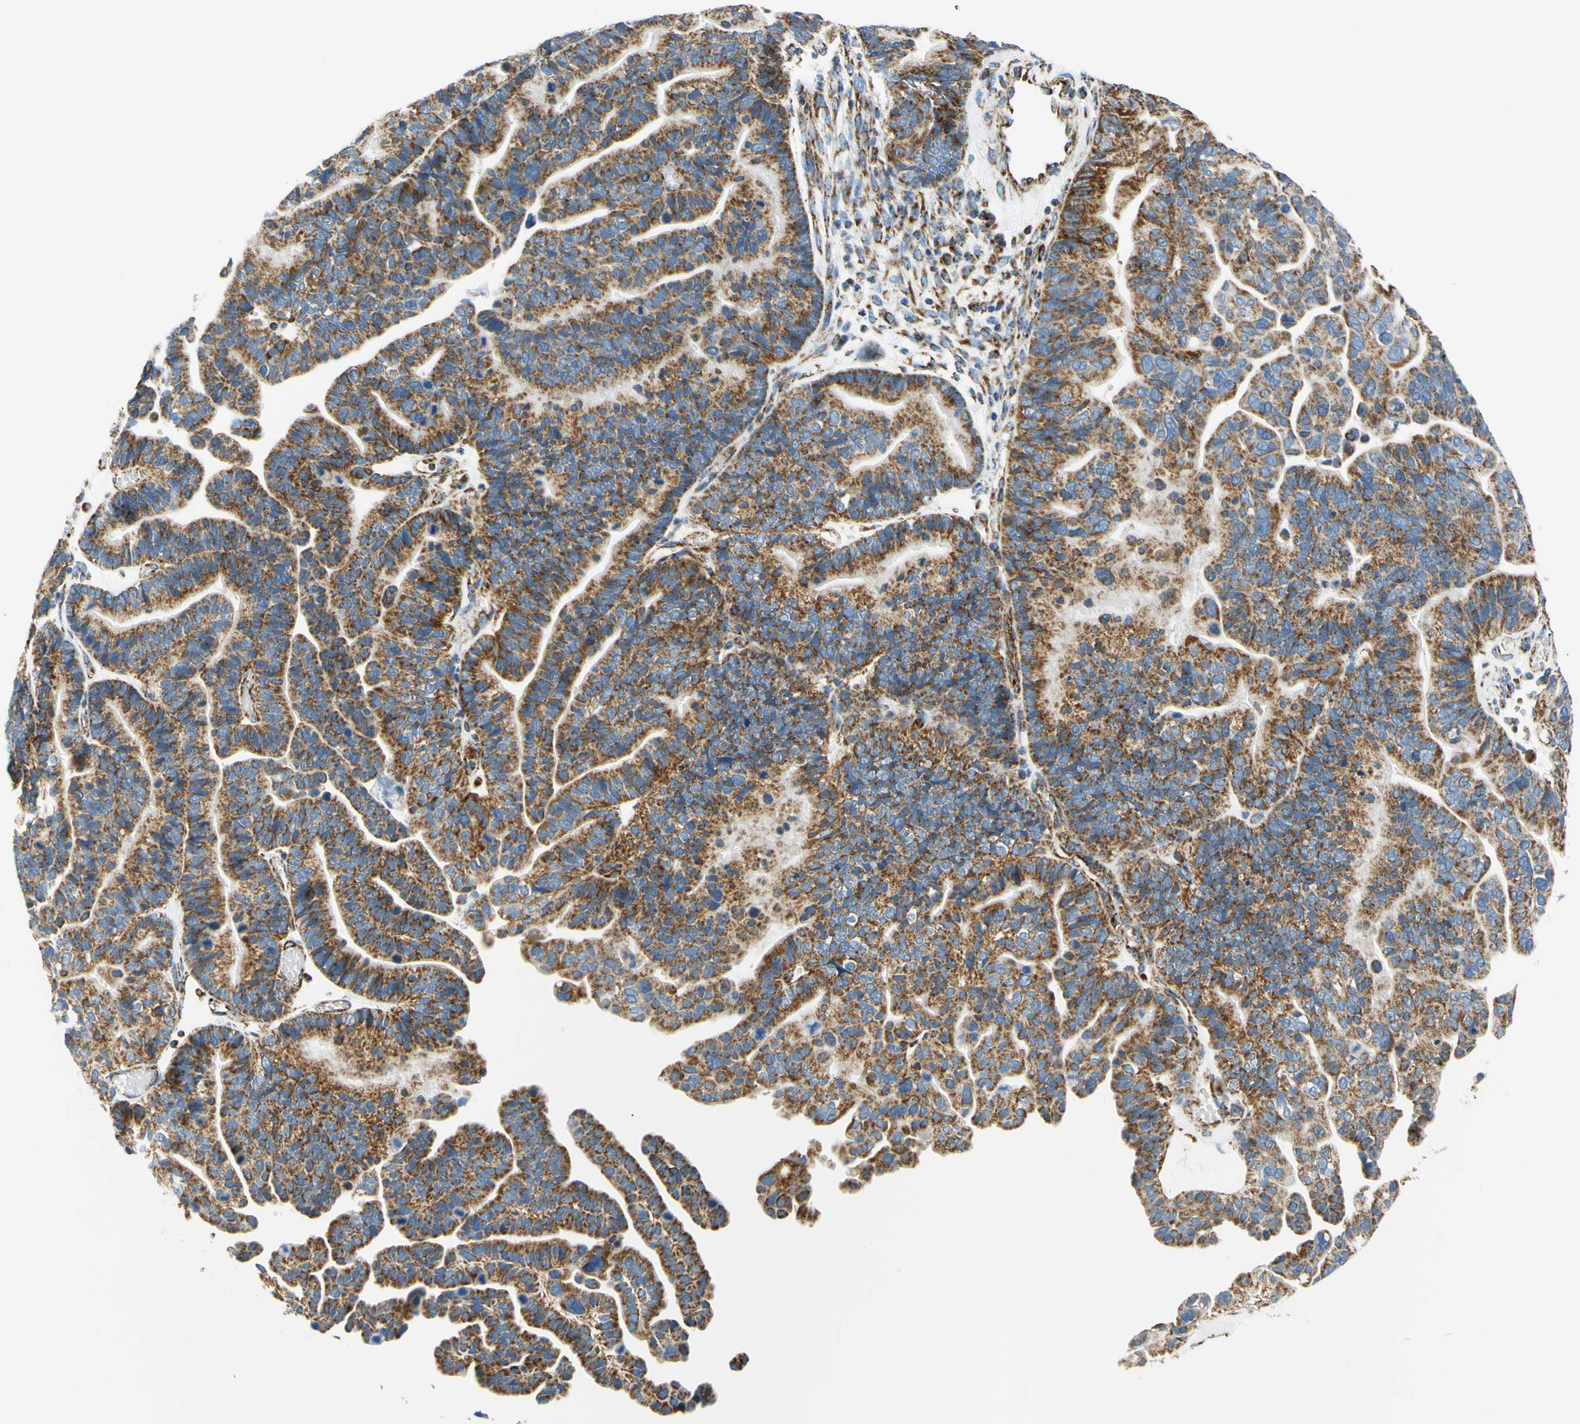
{"staining": {"intensity": "moderate", "quantity": ">75%", "location": "cytoplasmic/membranous"}, "tissue": "ovarian cancer", "cell_type": "Tumor cells", "image_type": "cancer", "snomed": [{"axis": "morphology", "description": "Cystadenocarcinoma, serous, NOS"}, {"axis": "topography", "description": "Ovary"}], "caption": "Immunohistochemical staining of ovarian cancer (serous cystadenocarcinoma) reveals medium levels of moderate cytoplasmic/membranous protein staining in about >75% of tumor cells. (Brightfield microscopy of DAB IHC at high magnification).", "gene": "MAVS", "patient": {"sex": "female", "age": 56}}